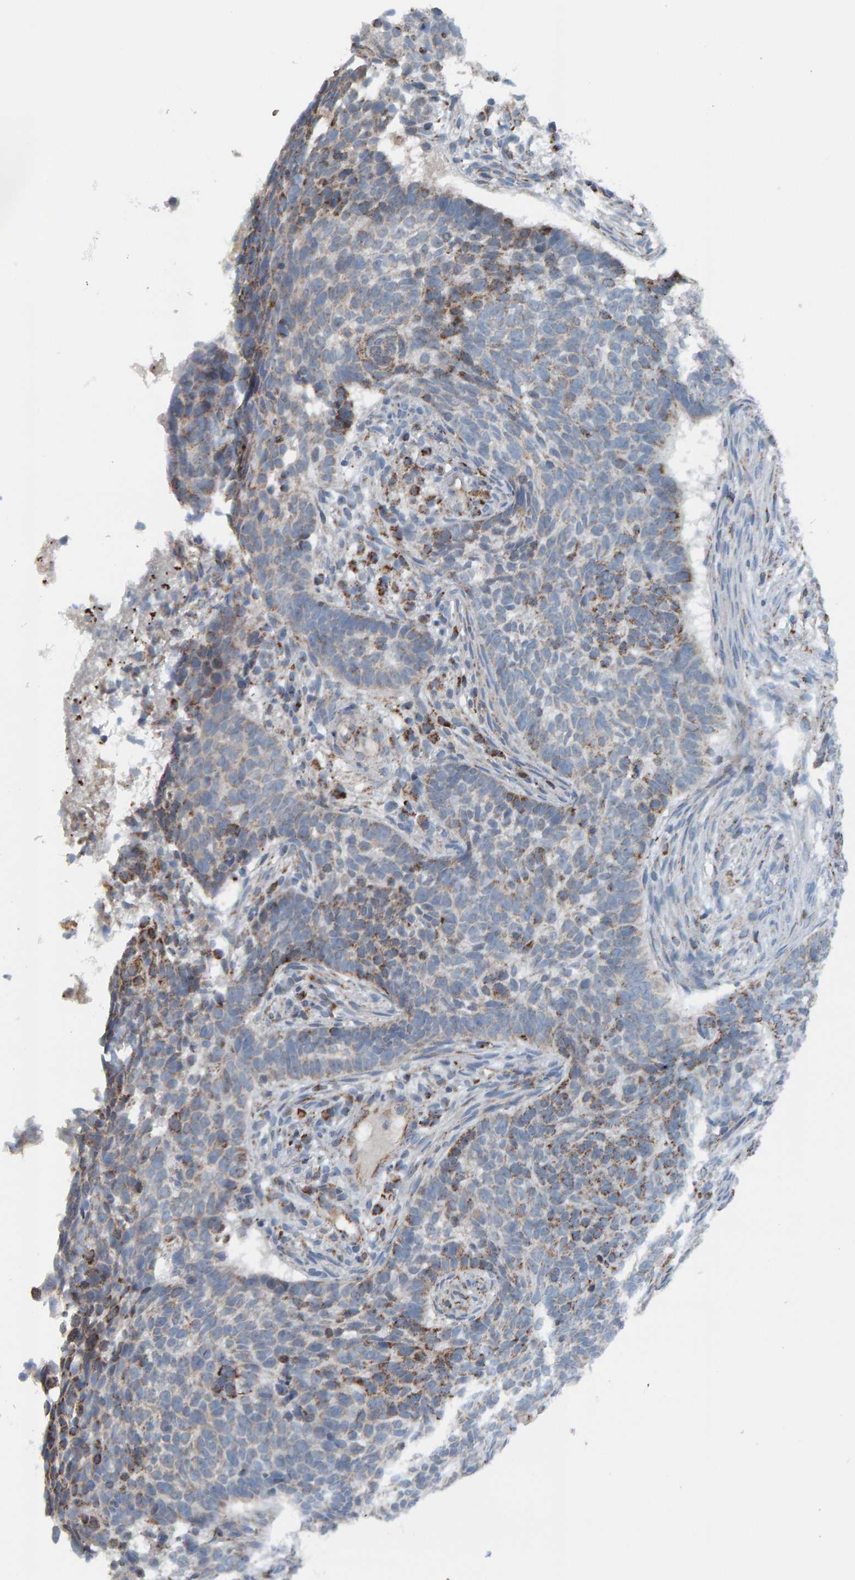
{"staining": {"intensity": "weak", "quantity": "<25%", "location": "cytoplasmic/membranous"}, "tissue": "skin cancer", "cell_type": "Tumor cells", "image_type": "cancer", "snomed": [{"axis": "morphology", "description": "Basal cell carcinoma"}, {"axis": "topography", "description": "Skin"}], "caption": "Photomicrograph shows no significant protein positivity in tumor cells of skin cancer.", "gene": "ZNF48", "patient": {"sex": "male", "age": 85}}